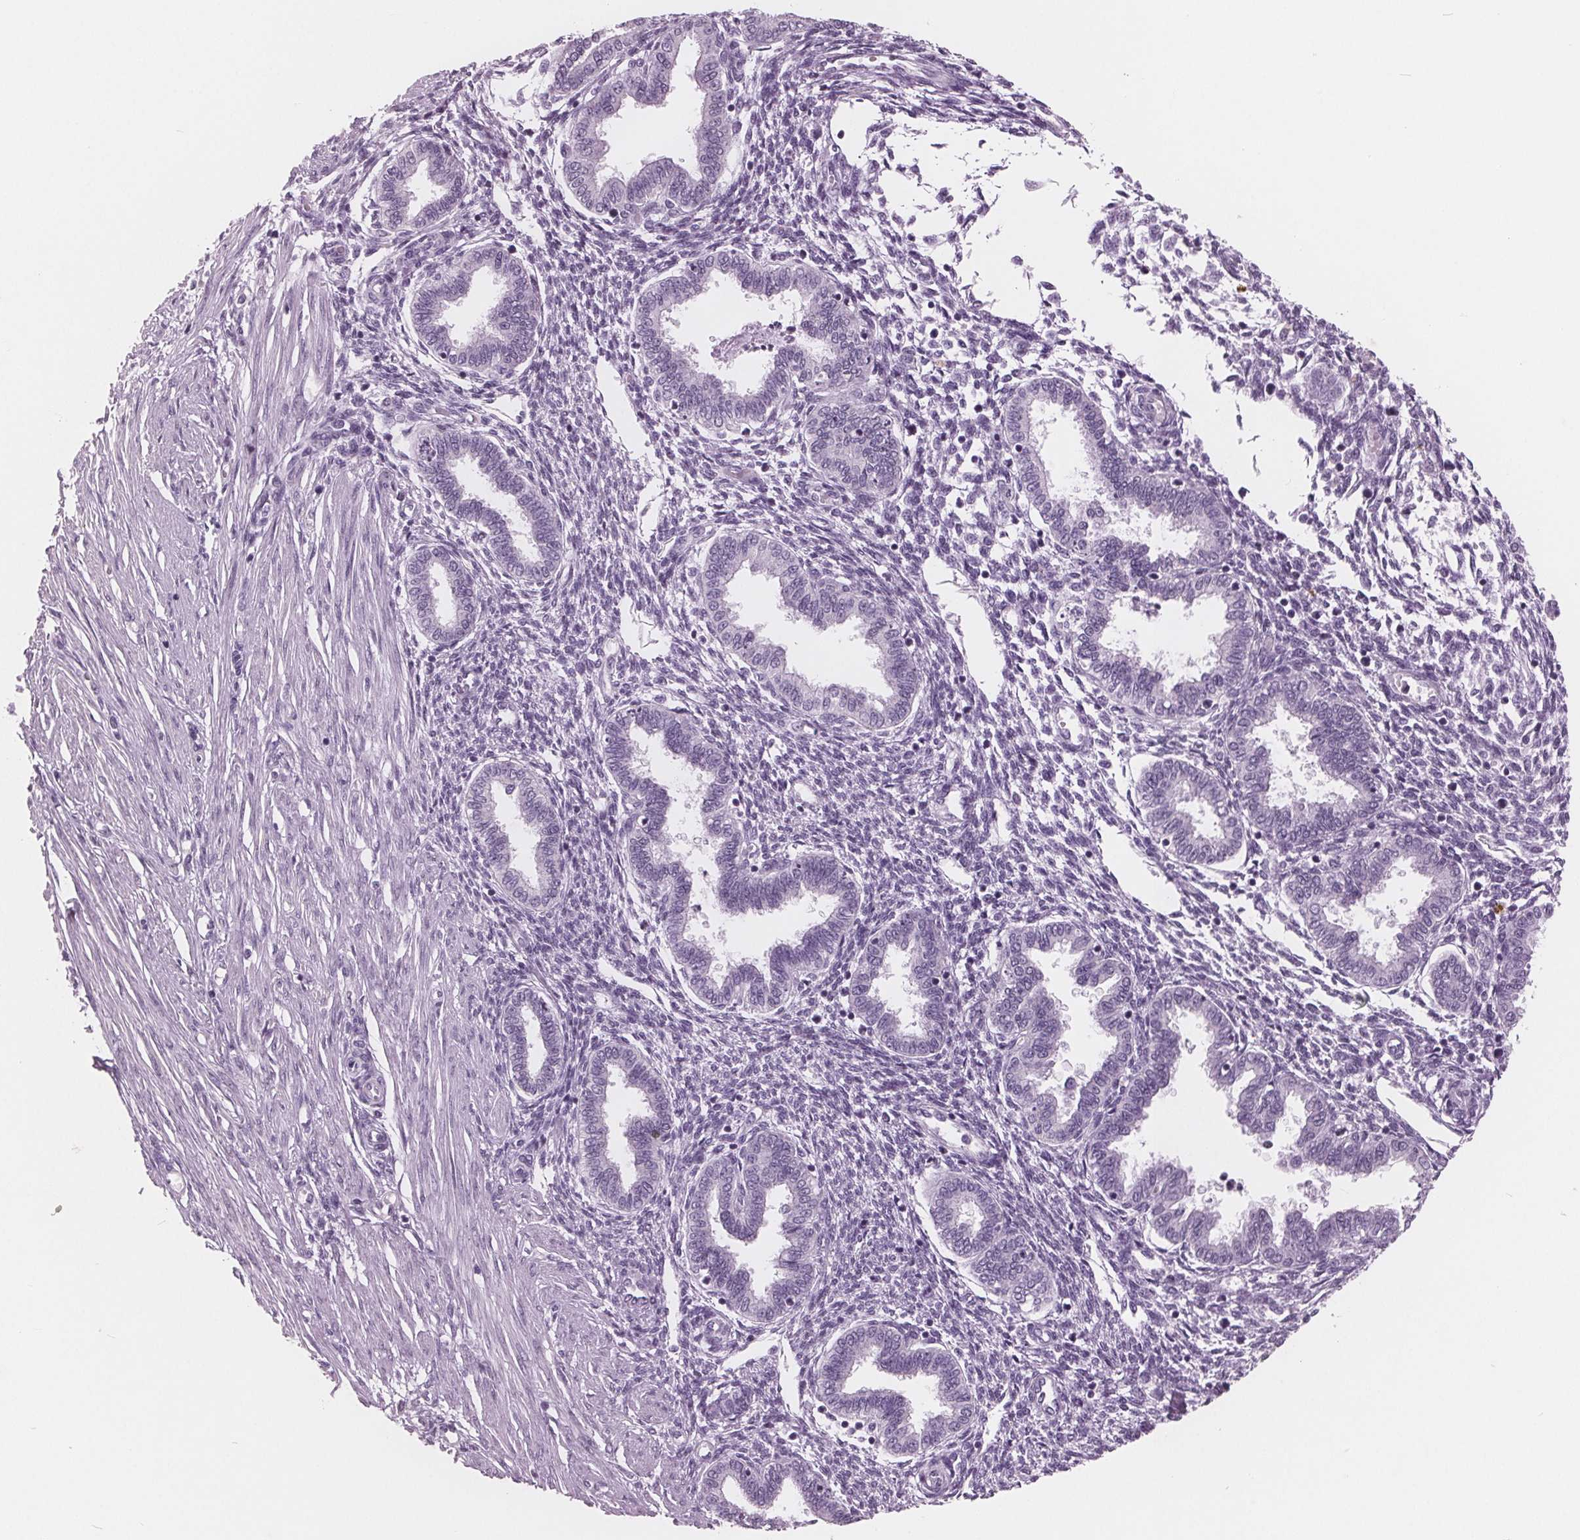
{"staining": {"intensity": "negative", "quantity": "none", "location": "none"}, "tissue": "endometrium", "cell_type": "Cells in endometrial stroma", "image_type": "normal", "snomed": [{"axis": "morphology", "description": "Normal tissue, NOS"}, {"axis": "topography", "description": "Endometrium"}], "caption": "Immunohistochemistry (IHC) histopathology image of unremarkable endometrium stained for a protein (brown), which shows no expression in cells in endometrial stroma.", "gene": "AMBP", "patient": {"sex": "female", "age": 33}}